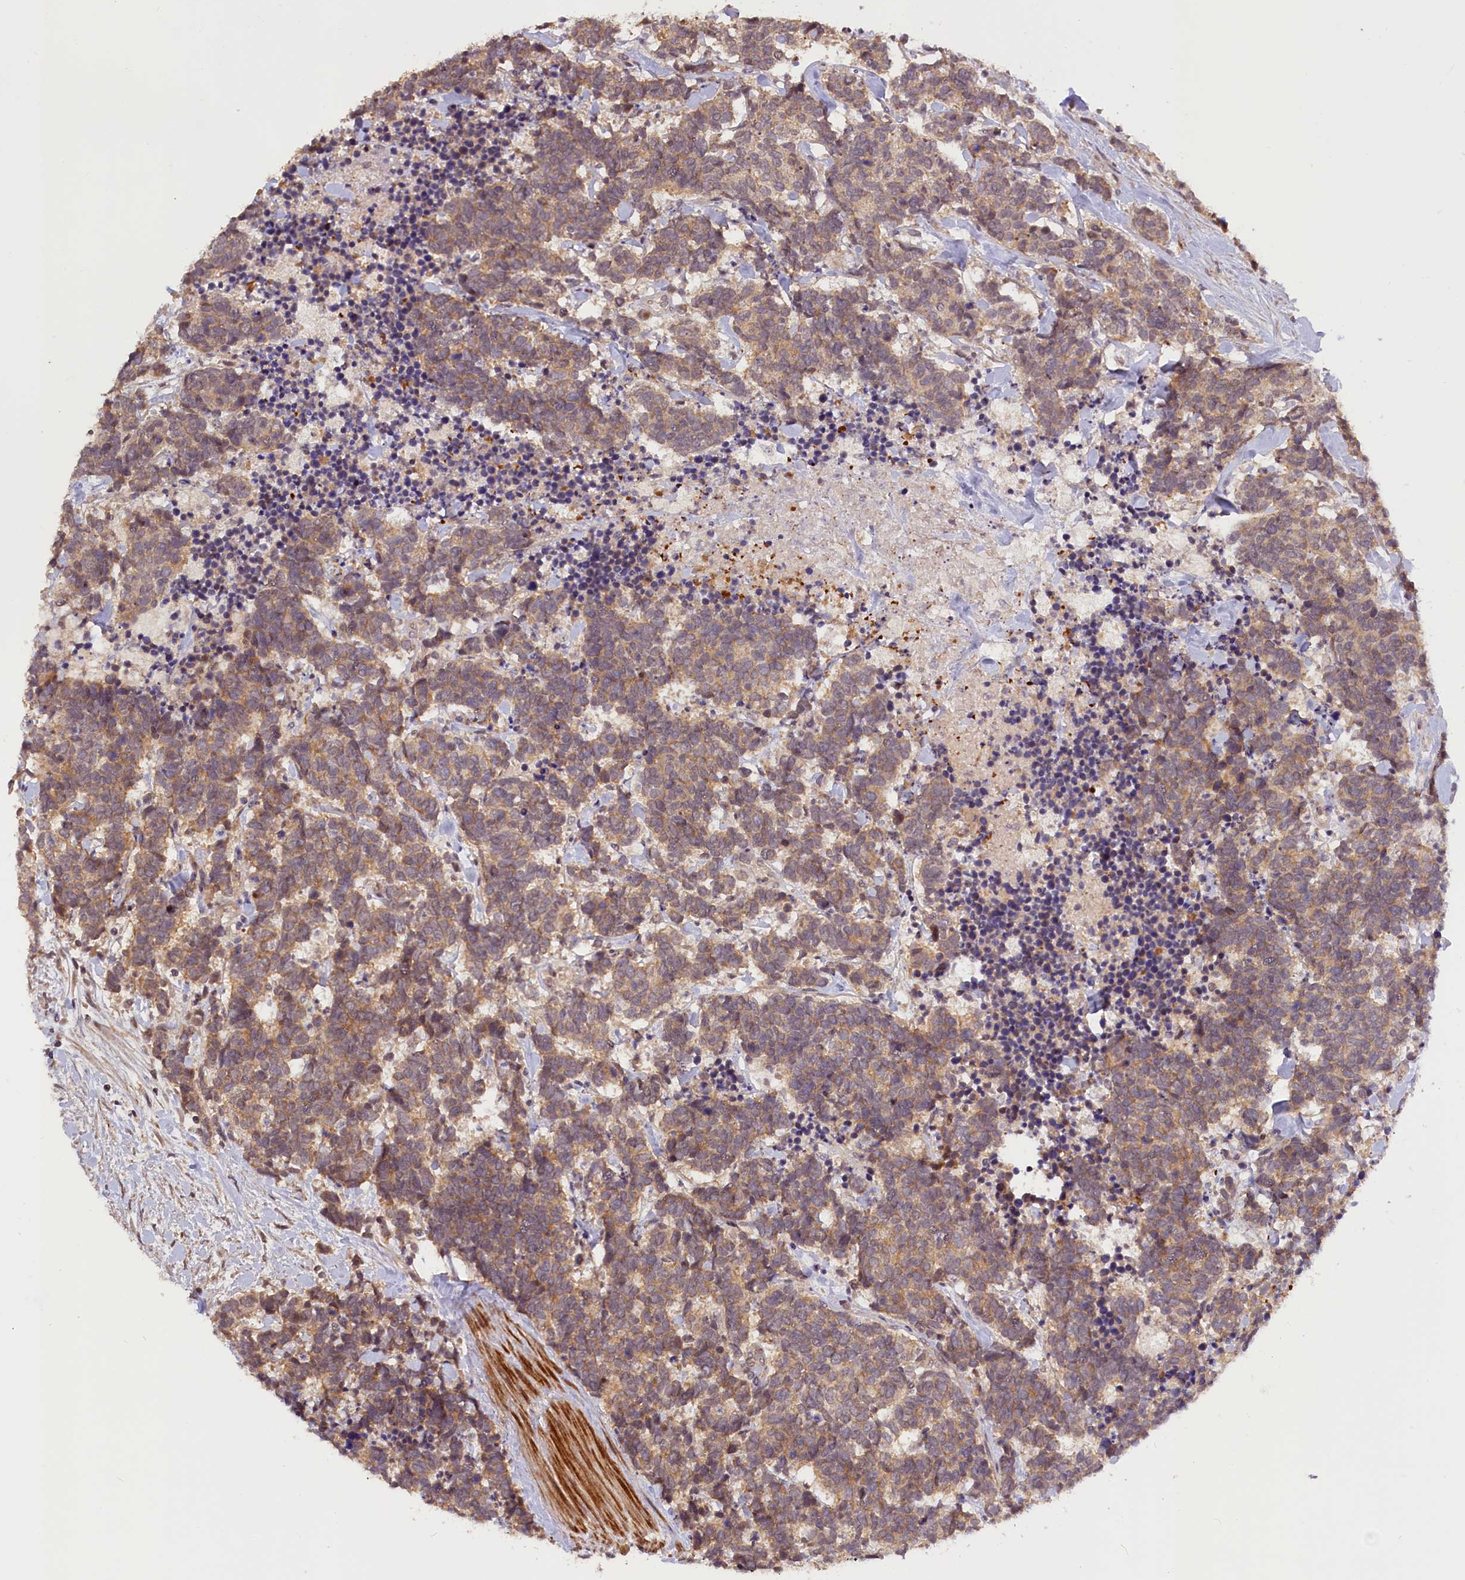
{"staining": {"intensity": "moderate", "quantity": ">75%", "location": "cytoplasmic/membranous"}, "tissue": "carcinoid", "cell_type": "Tumor cells", "image_type": "cancer", "snomed": [{"axis": "morphology", "description": "Carcinoma, NOS"}, {"axis": "morphology", "description": "Carcinoid, malignant, NOS"}, {"axis": "topography", "description": "Prostate"}], "caption": "This micrograph exhibits carcinoid stained with immunohistochemistry (IHC) to label a protein in brown. The cytoplasmic/membranous of tumor cells show moderate positivity for the protein. Nuclei are counter-stained blue.", "gene": "ZNF480", "patient": {"sex": "male", "age": 57}}